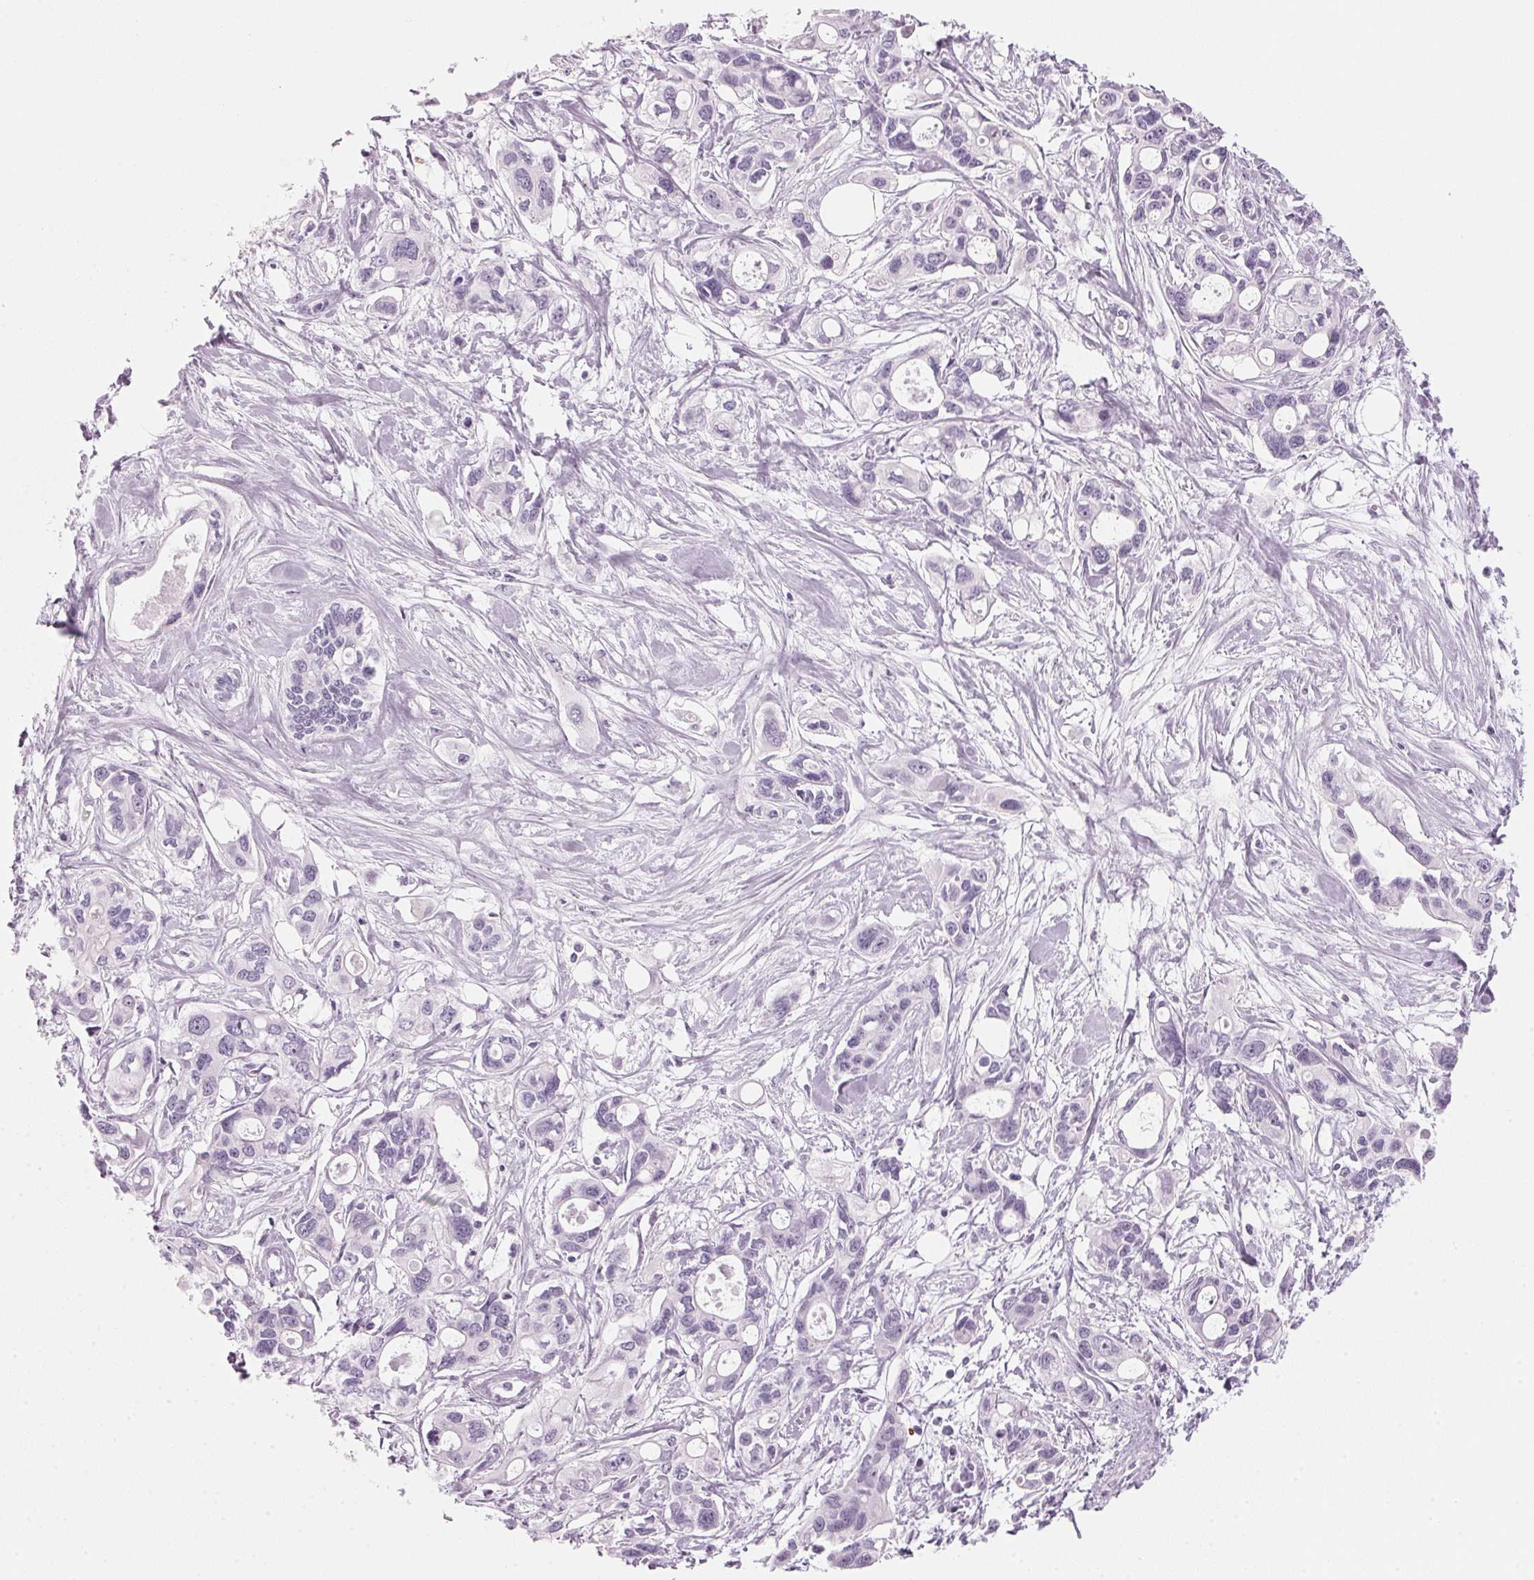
{"staining": {"intensity": "negative", "quantity": "none", "location": "none"}, "tissue": "pancreatic cancer", "cell_type": "Tumor cells", "image_type": "cancer", "snomed": [{"axis": "morphology", "description": "Adenocarcinoma, NOS"}, {"axis": "topography", "description": "Pancreas"}], "caption": "This micrograph is of pancreatic cancer (adenocarcinoma) stained with IHC to label a protein in brown with the nuclei are counter-stained blue. There is no positivity in tumor cells.", "gene": "DNTTIP2", "patient": {"sex": "male", "age": 60}}